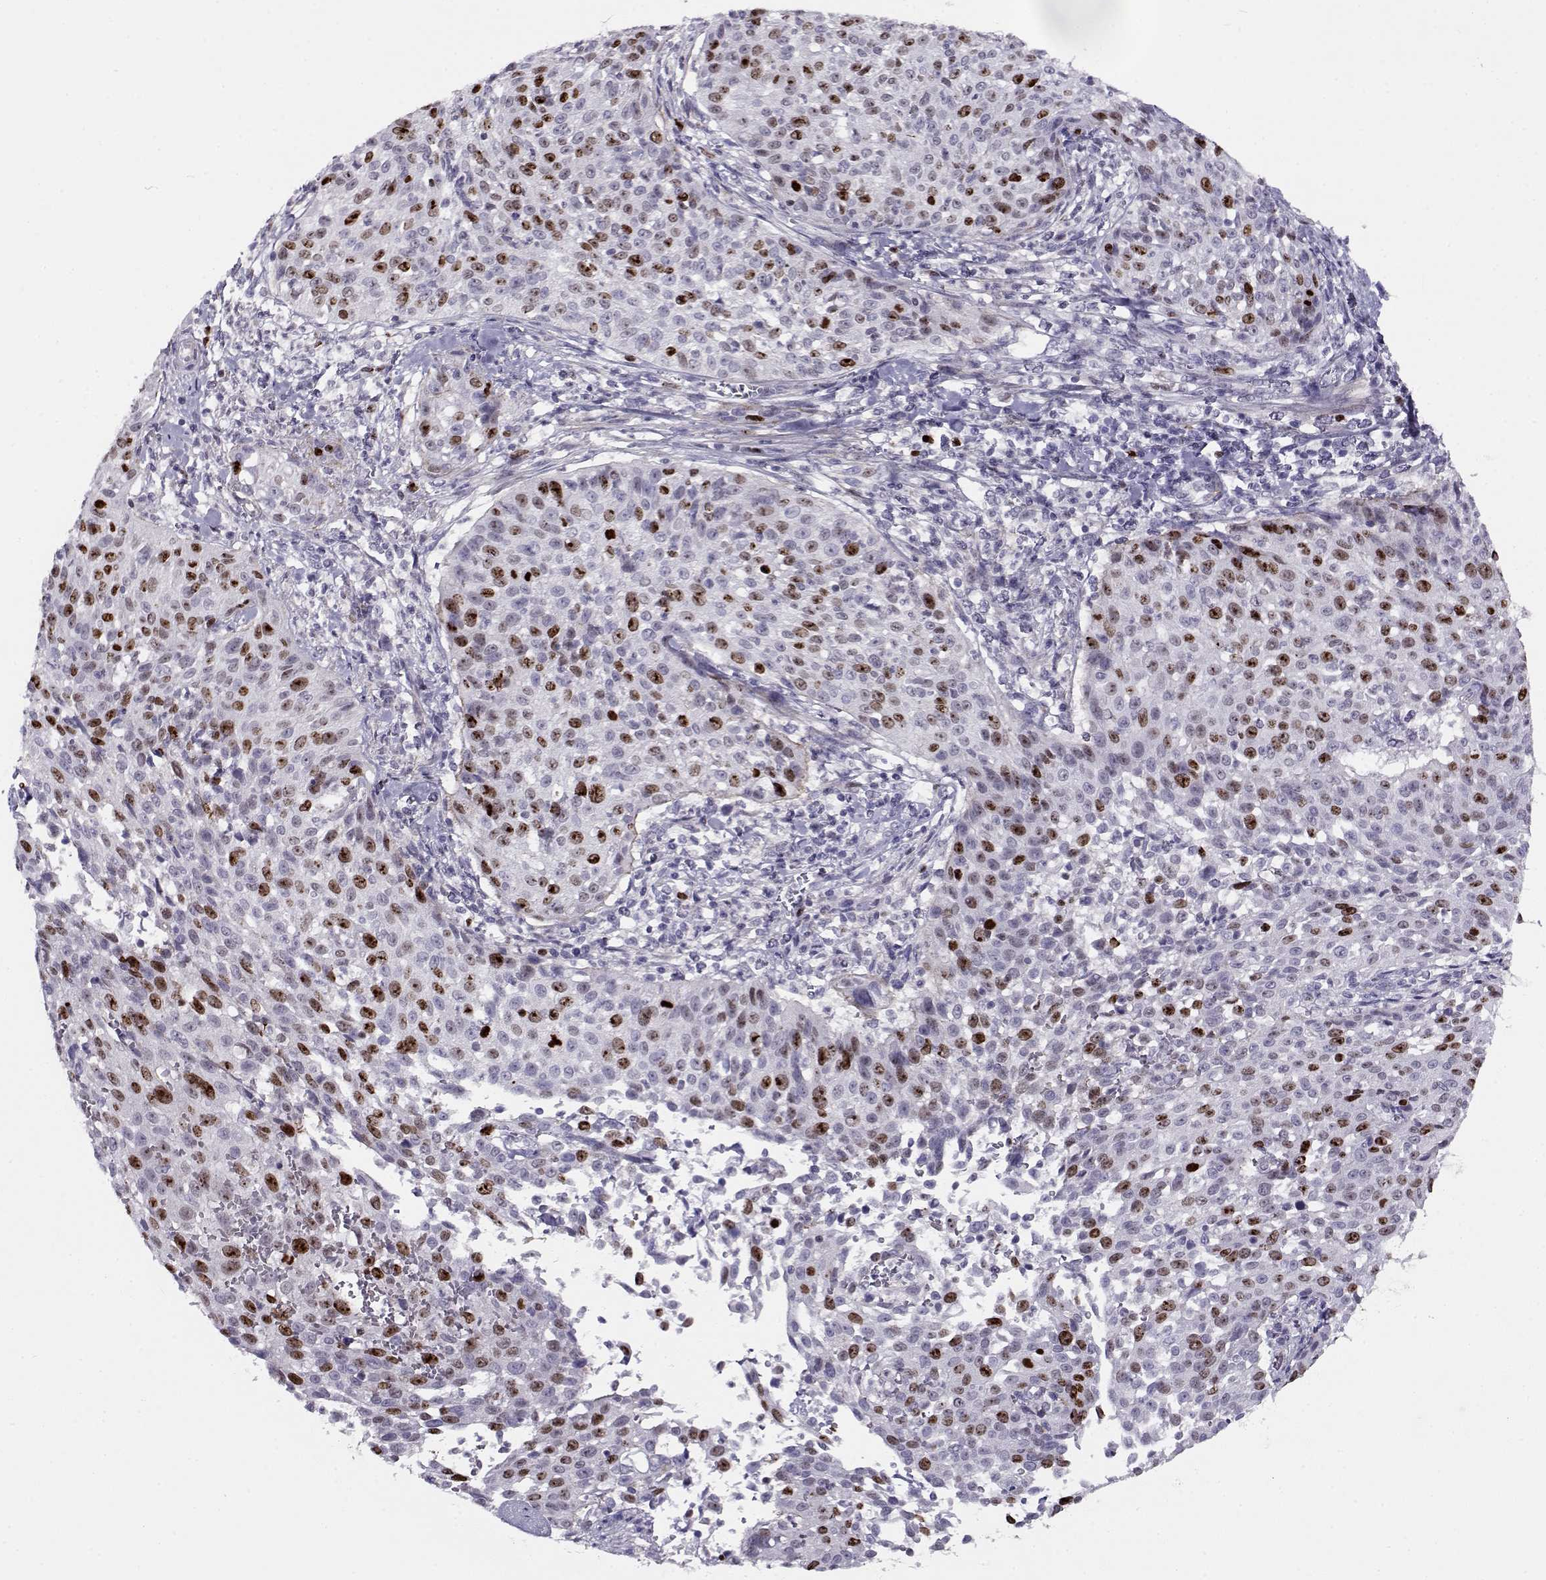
{"staining": {"intensity": "strong", "quantity": "<25%", "location": "nuclear"}, "tissue": "cervical cancer", "cell_type": "Tumor cells", "image_type": "cancer", "snomed": [{"axis": "morphology", "description": "Squamous cell carcinoma, NOS"}, {"axis": "topography", "description": "Cervix"}], "caption": "Immunohistochemistry of cervical squamous cell carcinoma demonstrates medium levels of strong nuclear staining in about <25% of tumor cells. (IHC, brightfield microscopy, high magnification).", "gene": "NPW", "patient": {"sex": "female", "age": 26}}